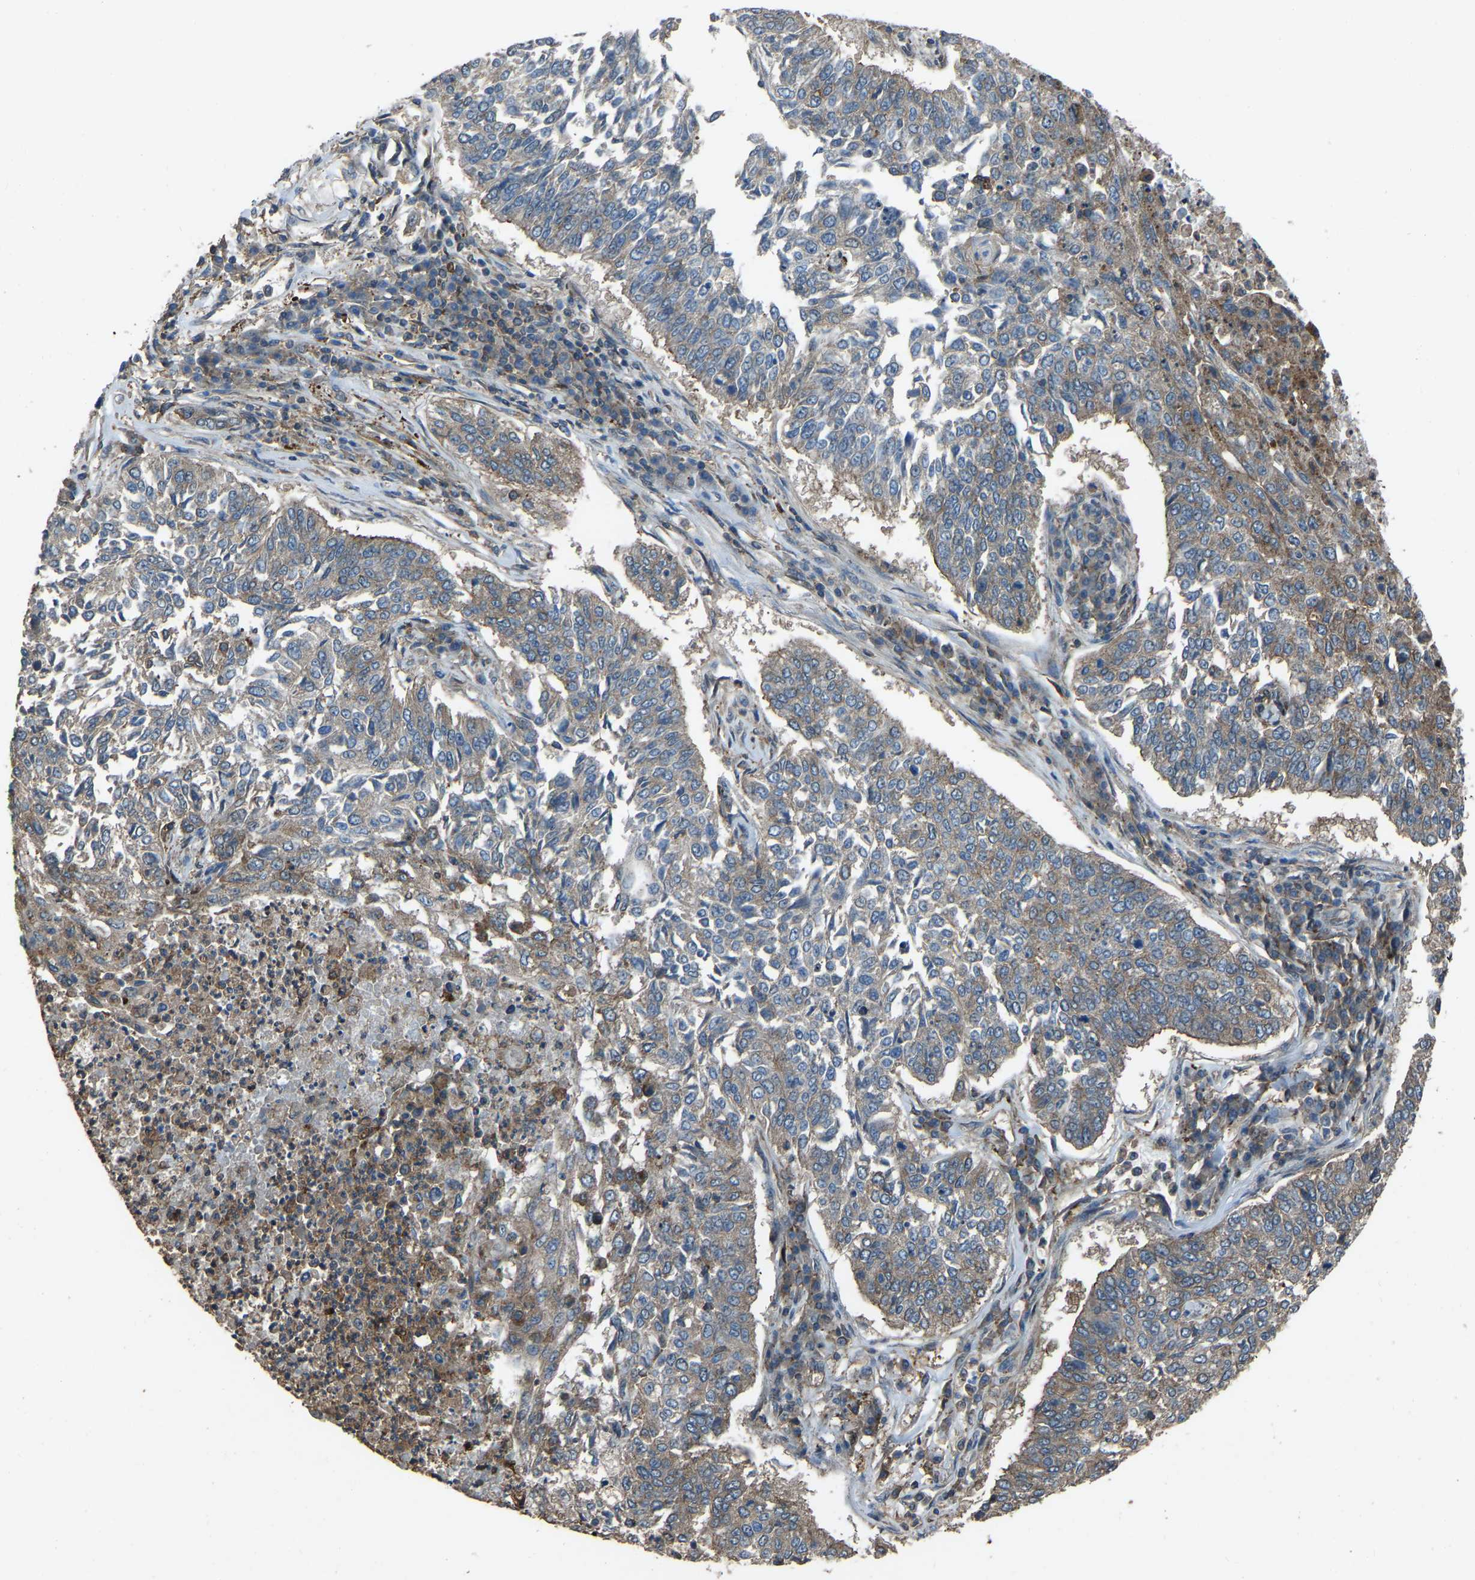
{"staining": {"intensity": "weak", "quantity": "25%-75%", "location": "cytoplasmic/membranous"}, "tissue": "lung cancer", "cell_type": "Tumor cells", "image_type": "cancer", "snomed": [{"axis": "morphology", "description": "Normal tissue, NOS"}, {"axis": "morphology", "description": "Squamous cell carcinoma, NOS"}, {"axis": "topography", "description": "Cartilage tissue"}, {"axis": "topography", "description": "Bronchus"}, {"axis": "topography", "description": "Lung"}], "caption": "Human lung squamous cell carcinoma stained with a brown dye shows weak cytoplasmic/membranous positive expression in approximately 25%-75% of tumor cells.", "gene": "SLC4A2", "patient": {"sex": "female", "age": 49}}